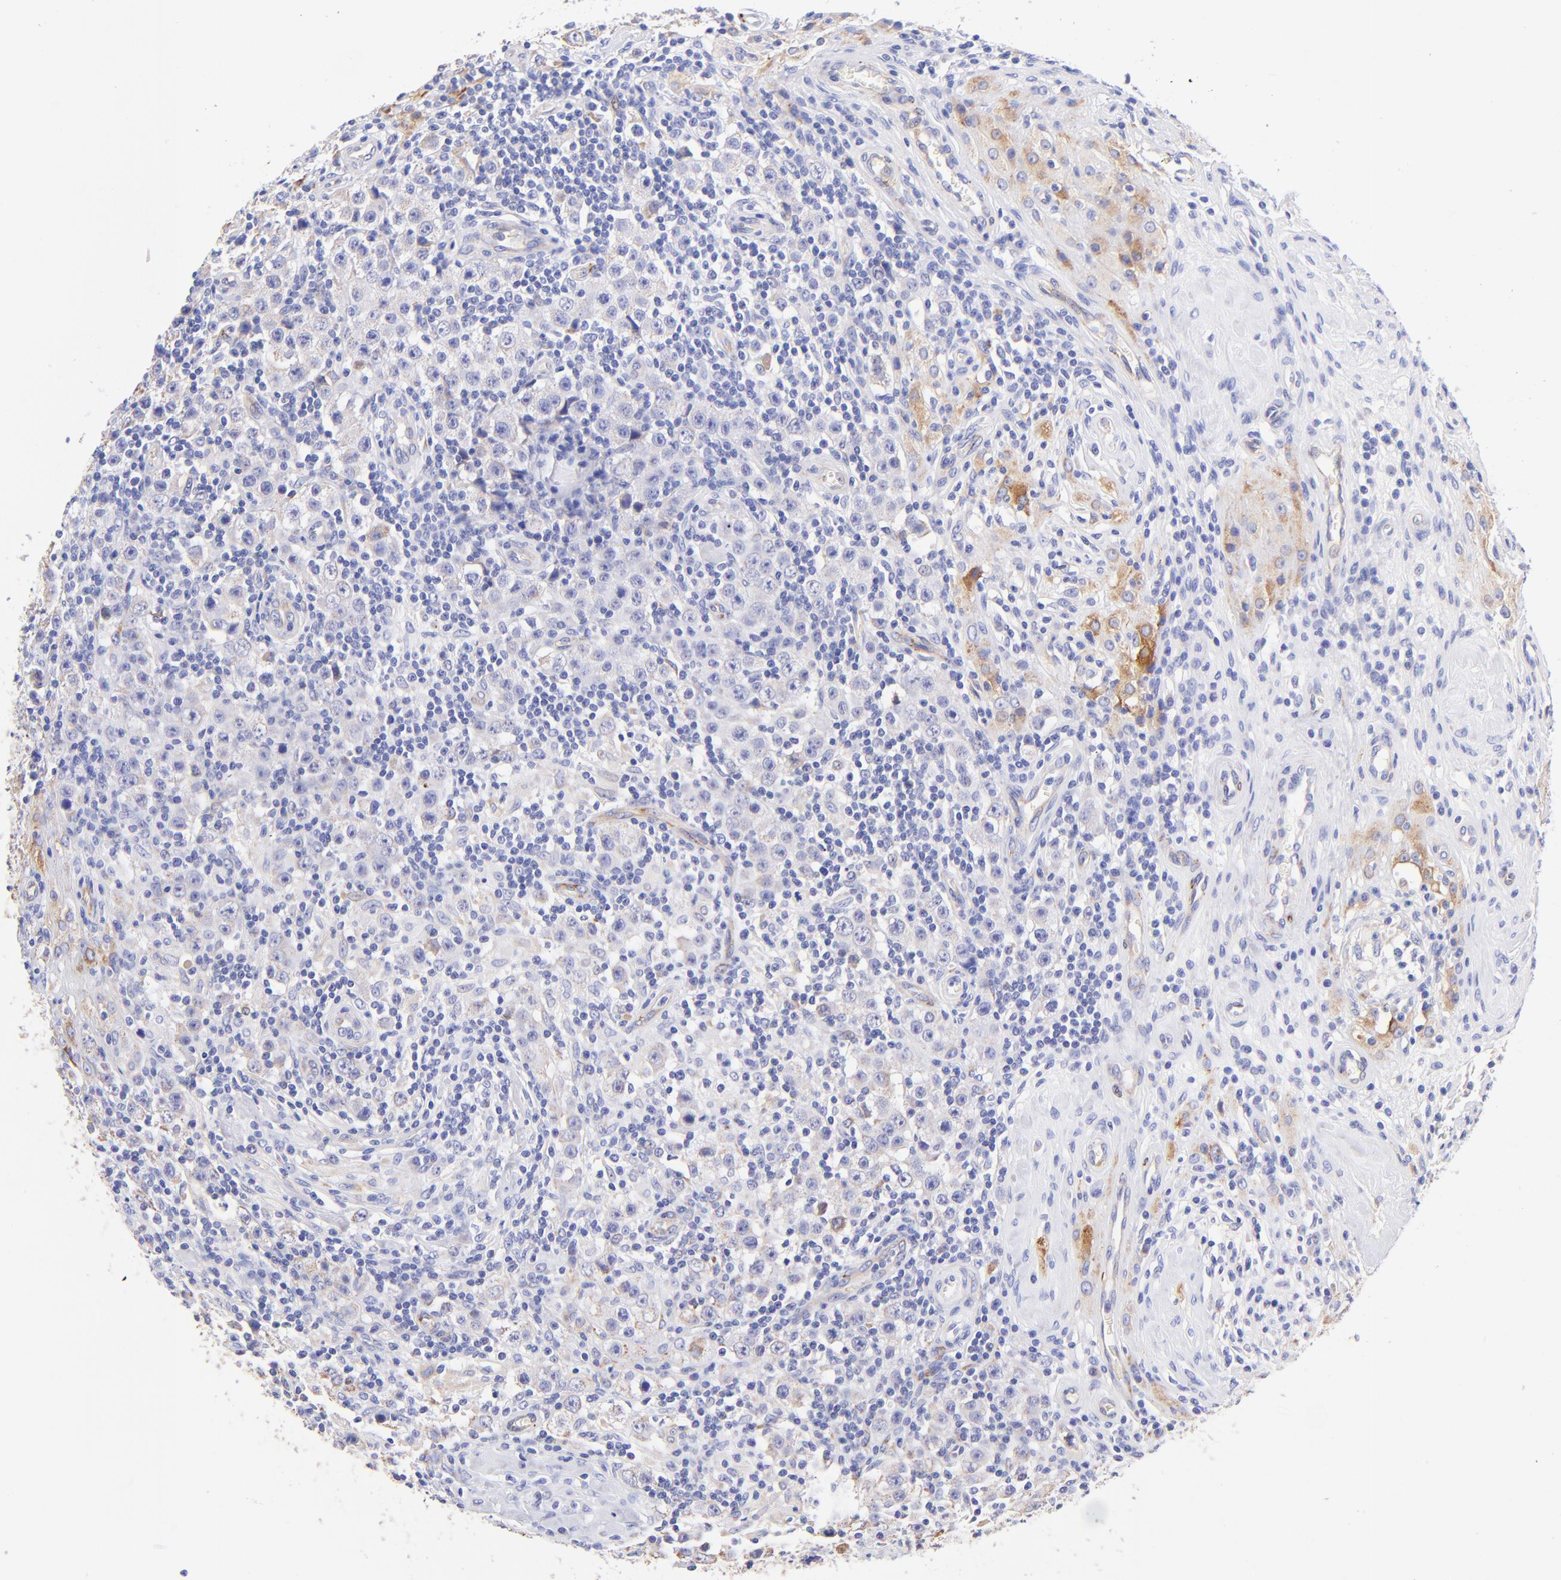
{"staining": {"intensity": "moderate", "quantity": "<25%", "location": "cytoplasmic/membranous"}, "tissue": "testis cancer", "cell_type": "Tumor cells", "image_type": "cancer", "snomed": [{"axis": "morphology", "description": "Seminoma, NOS"}, {"axis": "topography", "description": "Testis"}], "caption": "About <25% of tumor cells in human testis cancer (seminoma) demonstrate moderate cytoplasmic/membranous protein positivity as visualized by brown immunohistochemical staining.", "gene": "SPARC", "patient": {"sex": "male", "age": 32}}